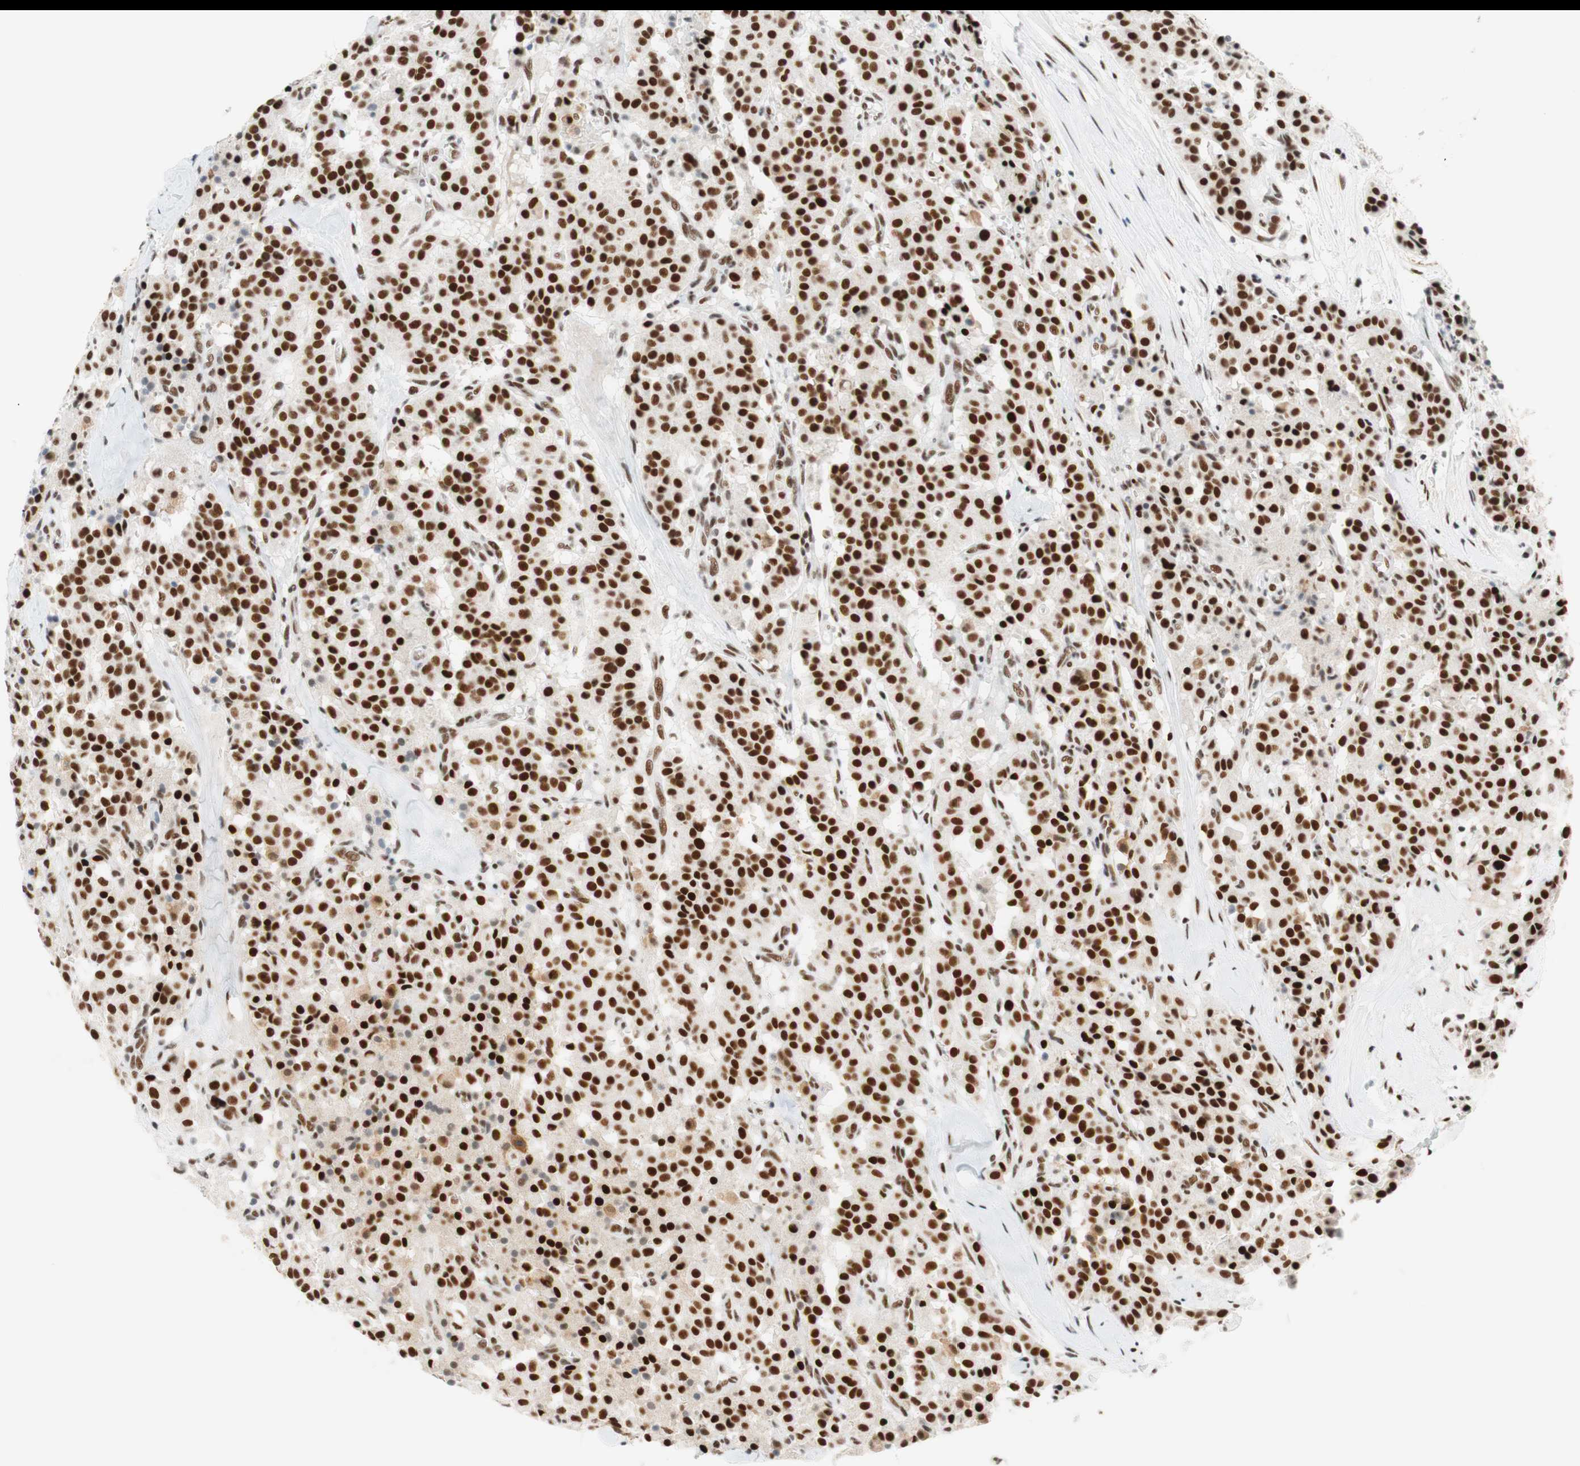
{"staining": {"intensity": "moderate", "quantity": ">75%", "location": "nuclear"}, "tissue": "carcinoid", "cell_type": "Tumor cells", "image_type": "cancer", "snomed": [{"axis": "morphology", "description": "Carcinoid, malignant, NOS"}, {"axis": "topography", "description": "Lung"}], "caption": "IHC of carcinoid shows medium levels of moderate nuclear positivity in approximately >75% of tumor cells.", "gene": "RNF20", "patient": {"sex": "male", "age": 30}}